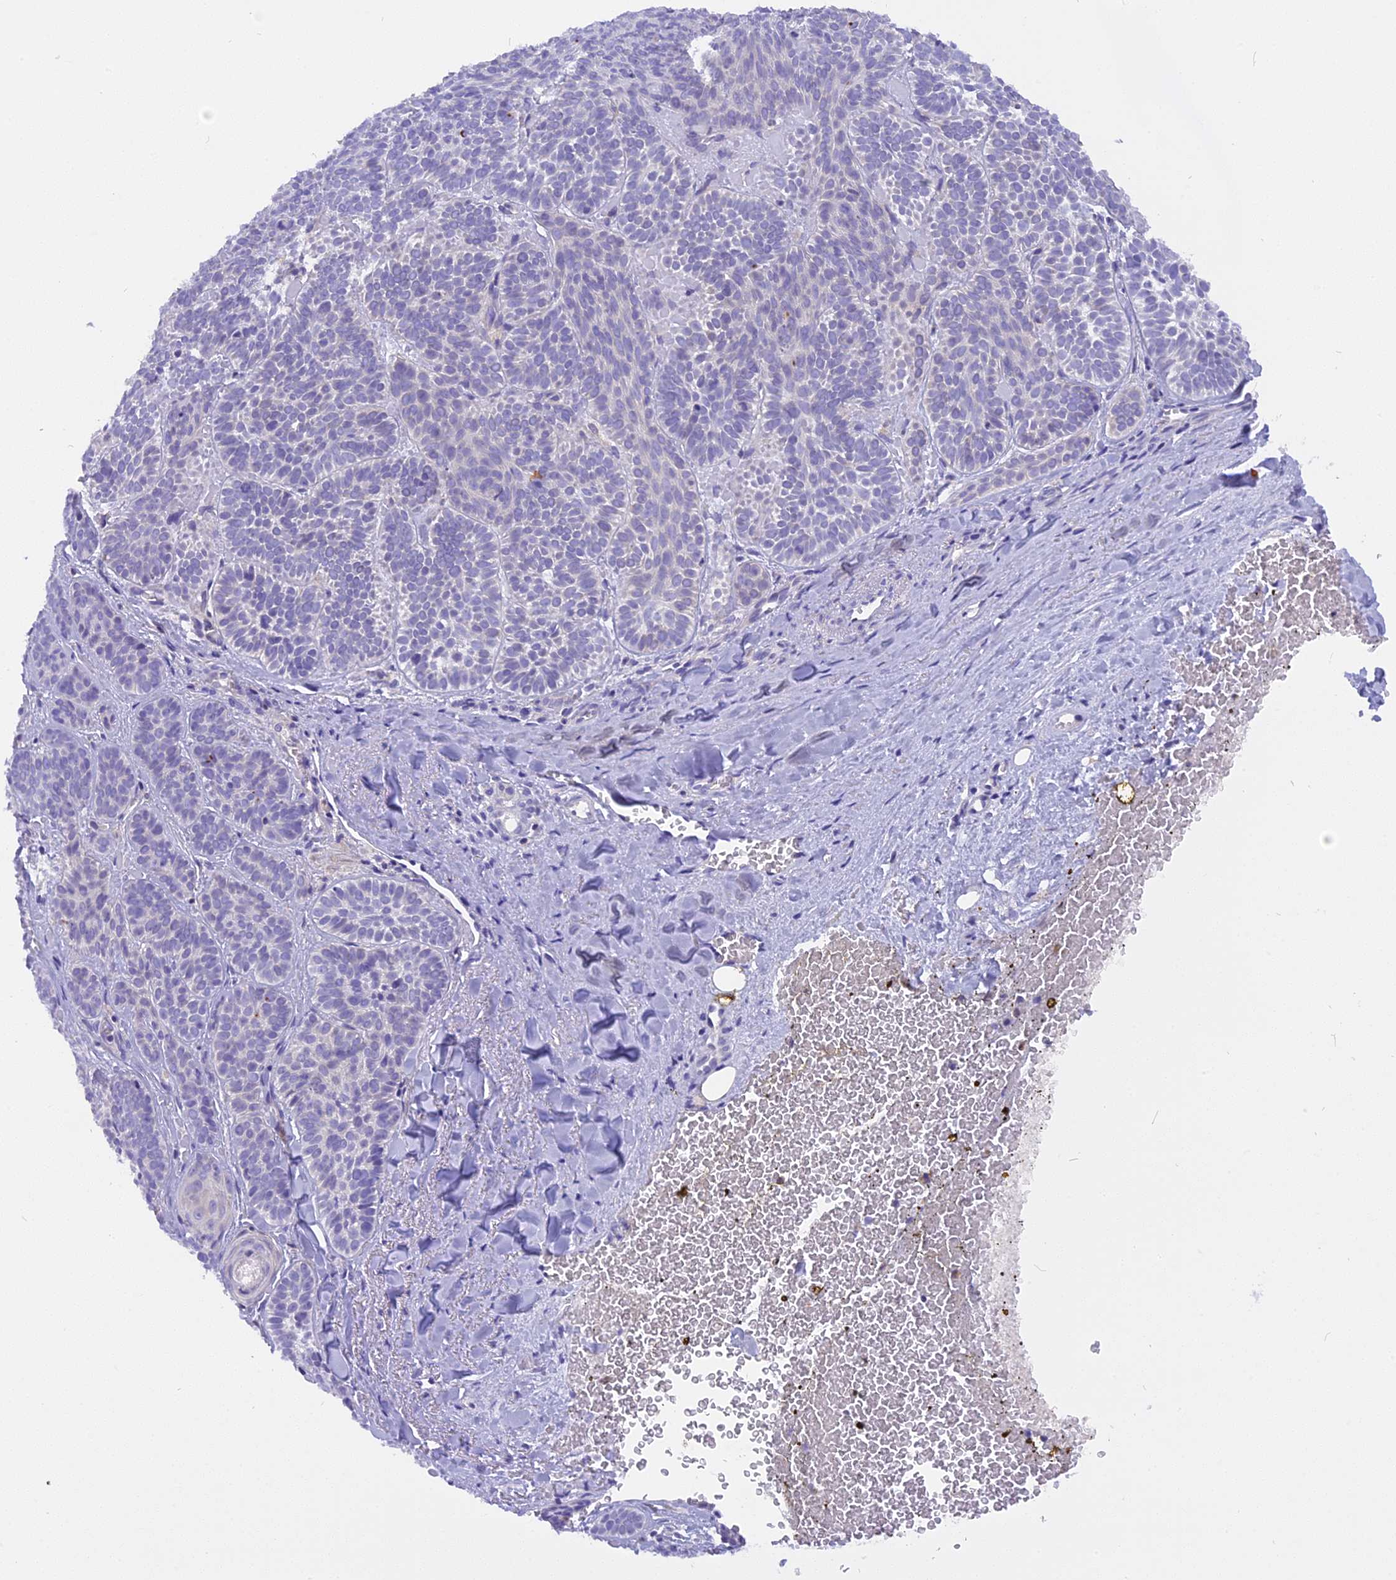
{"staining": {"intensity": "negative", "quantity": "none", "location": "none"}, "tissue": "skin cancer", "cell_type": "Tumor cells", "image_type": "cancer", "snomed": [{"axis": "morphology", "description": "Basal cell carcinoma"}, {"axis": "topography", "description": "Skin"}], "caption": "Human skin cancer stained for a protein using immunohistochemistry (IHC) exhibits no expression in tumor cells.", "gene": "TRIM3", "patient": {"sex": "male", "age": 85}}